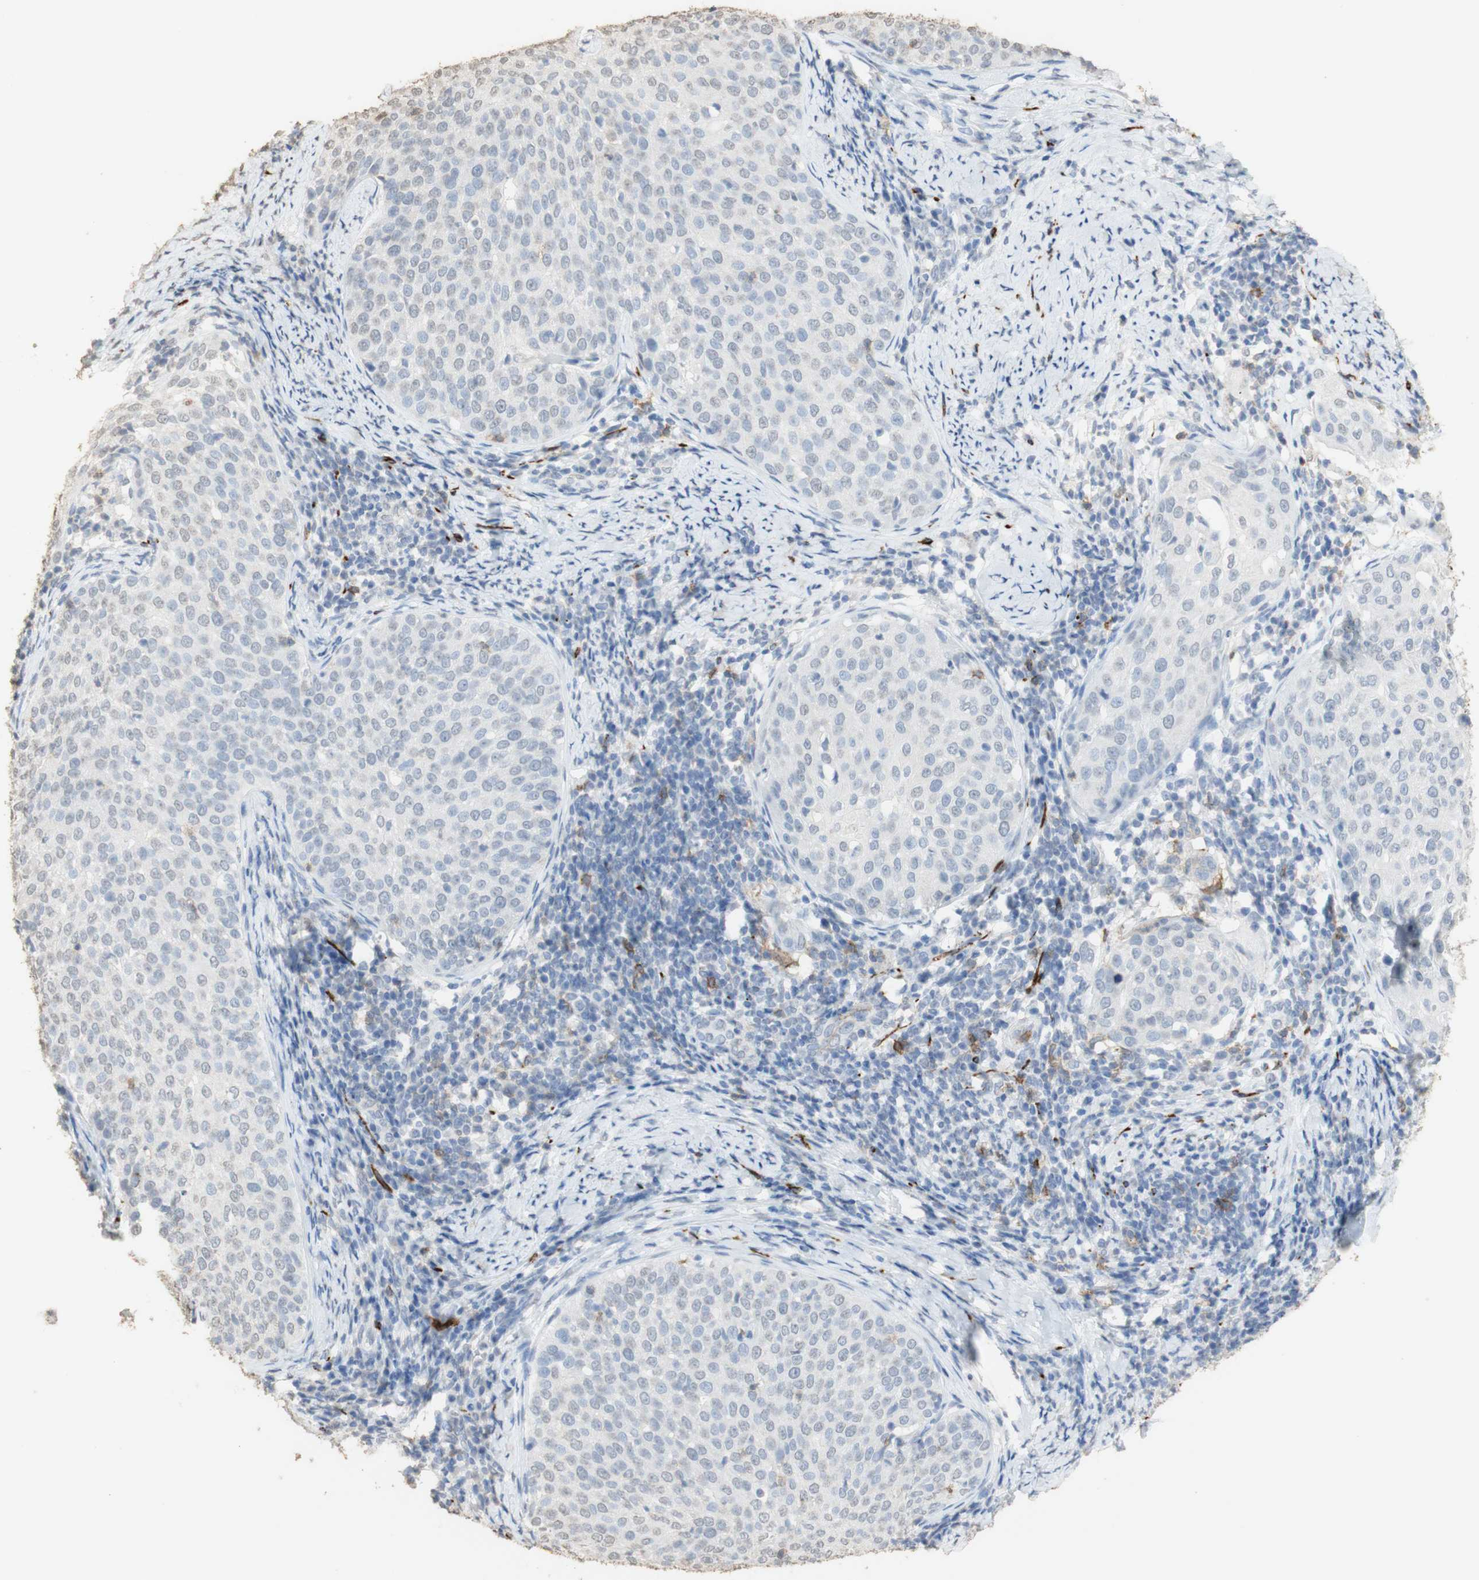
{"staining": {"intensity": "negative", "quantity": "none", "location": "none"}, "tissue": "cervical cancer", "cell_type": "Tumor cells", "image_type": "cancer", "snomed": [{"axis": "morphology", "description": "Squamous cell carcinoma, NOS"}, {"axis": "topography", "description": "Cervix"}], "caption": "There is no significant staining in tumor cells of cervical cancer.", "gene": "L1CAM", "patient": {"sex": "female", "age": 51}}